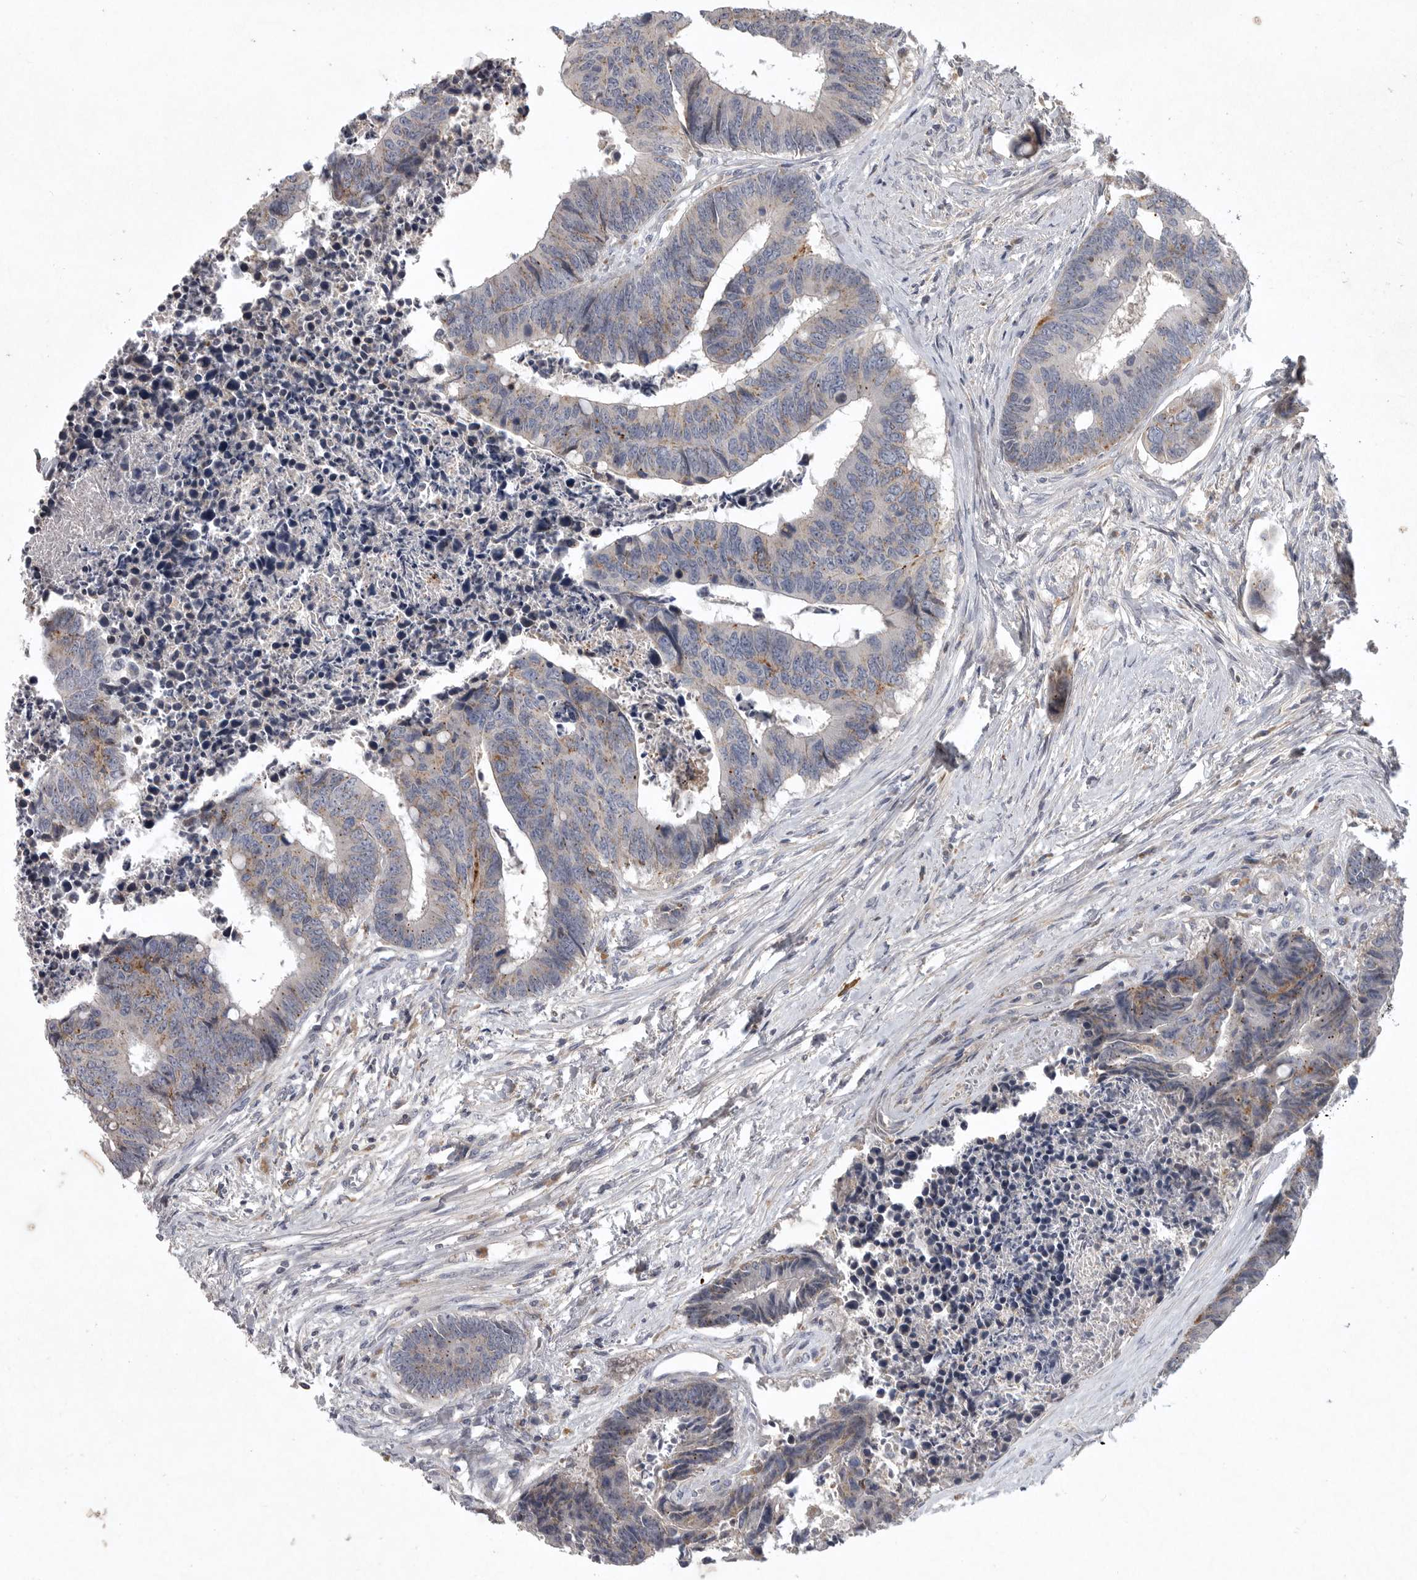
{"staining": {"intensity": "moderate", "quantity": "<25%", "location": "cytoplasmic/membranous"}, "tissue": "colorectal cancer", "cell_type": "Tumor cells", "image_type": "cancer", "snomed": [{"axis": "morphology", "description": "Adenocarcinoma, NOS"}, {"axis": "topography", "description": "Rectum"}], "caption": "Immunohistochemical staining of colorectal cancer demonstrates low levels of moderate cytoplasmic/membranous protein expression in approximately <25% of tumor cells.", "gene": "LAMTOR3", "patient": {"sex": "male", "age": 84}}